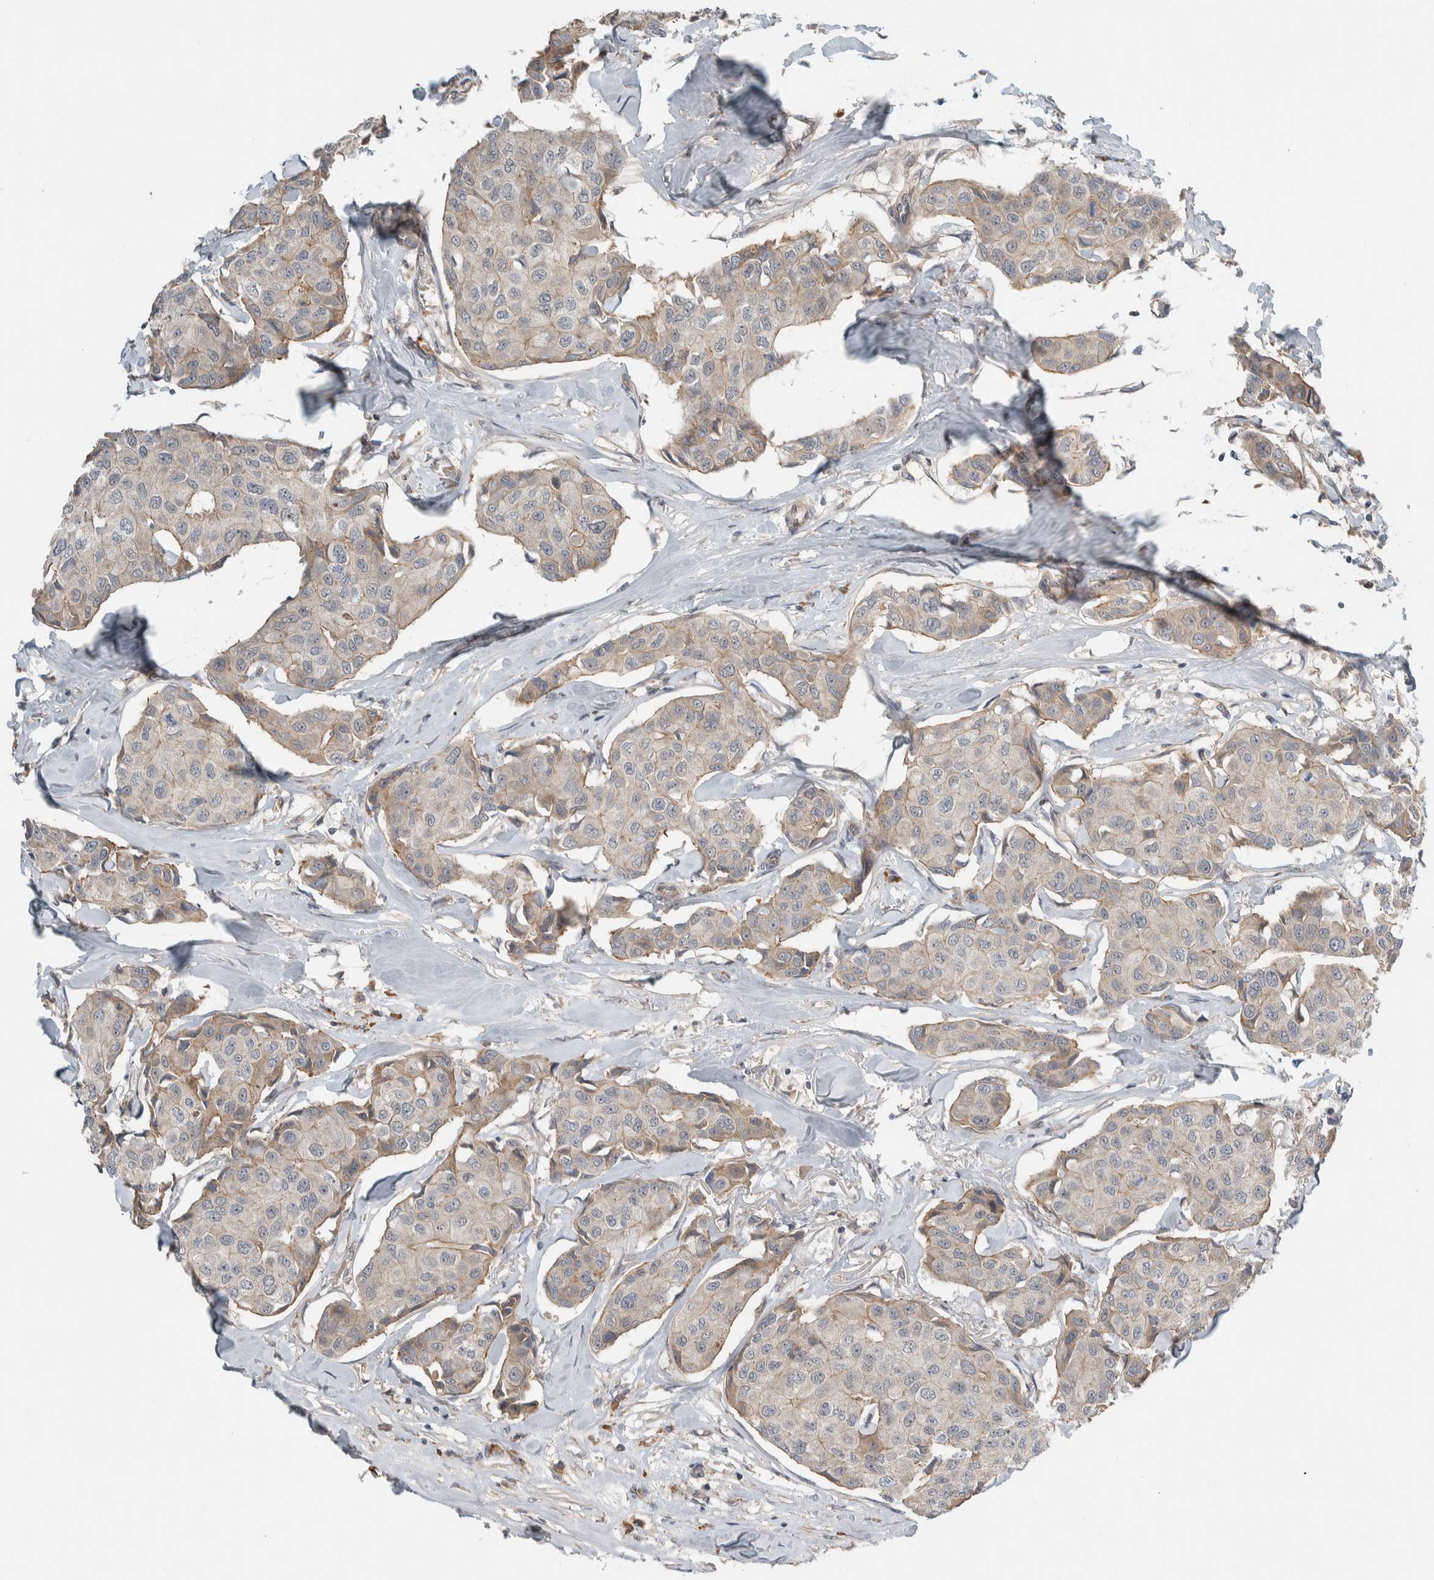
{"staining": {"intensity": "weak", "quantity": "25%-75%", "location": "cytoplasmic/membranous"}, "tissue": "breast cancer", "cell_type": "Tumor cells", "image_type": "cancer", "snomed": [{"axis": "morphology", "description": "Duct carcinoma"}, {"axis": "topography", "description": "Breast"}], "caption": "A brown stain labels weak cytoplasmic/membranous positivity of a protein in human breast cancer tumor cells.", "gene": "ARMC7", "patient": {"sex": "female", "age": 80}}